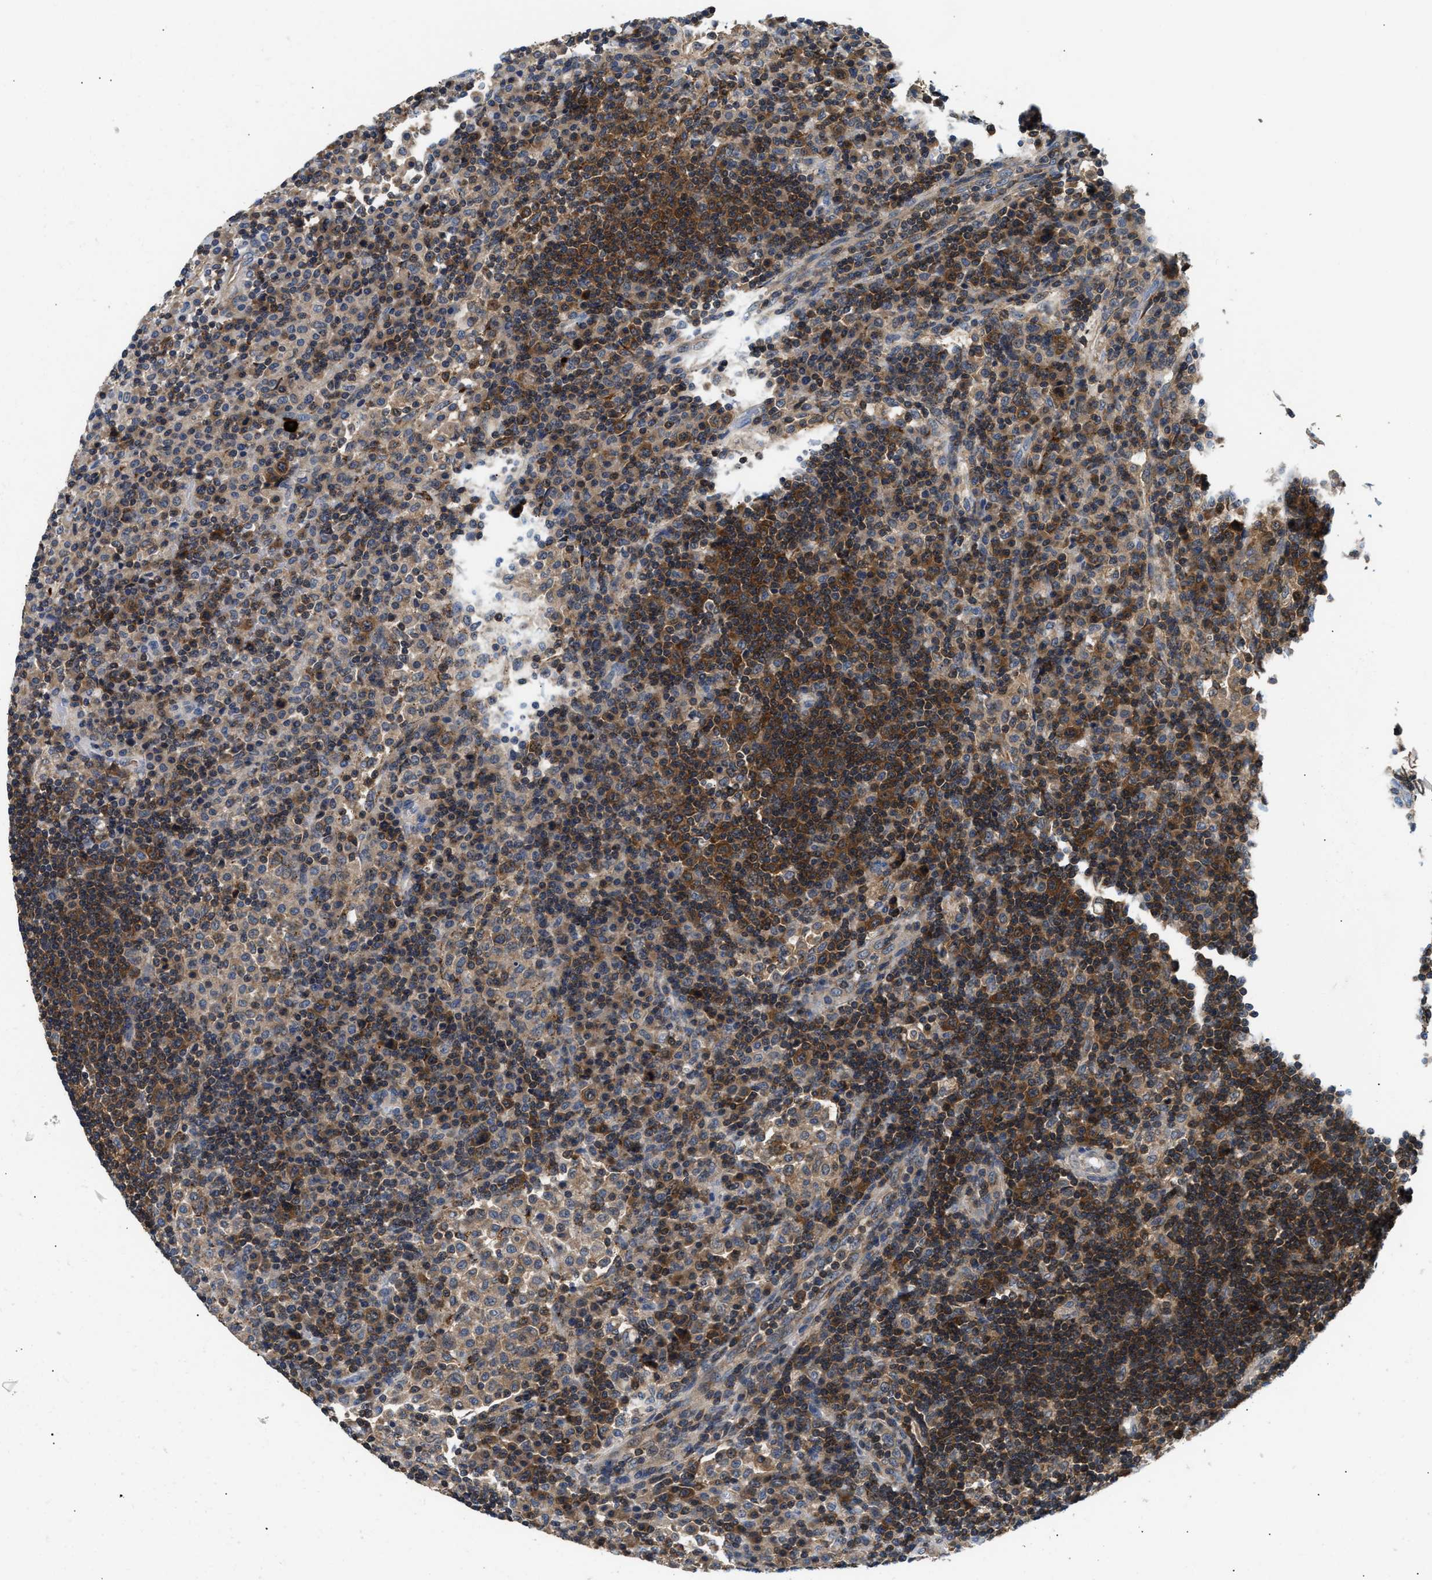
{"staining": {"intensity": "moderate", "quantity": "25%-75%", "location": "cytoplasmic/membranous"}, "tissue": "lymph node", "cell_type": "Non-germinal center cells", "image_type": "normal", "snomed": [{"axis": "morphology", "description": "Normal tissue, NOS"}, {"axis": "topography", "description": "Lymph node"}], "caption": "Immunohistochemistry (IHC) micrograph of unremarkable lymph node: lymph node stained using immunohistochemistry (IHC) exhibits medium levels of moderate protein expression localized specifically in the cytoplasmic/membranous of non-germinal center cells, appearing as a cytoplasmic/membranous brown color.", "gene": "CCM2", "patient": {"sex": "female", "age": 53}}